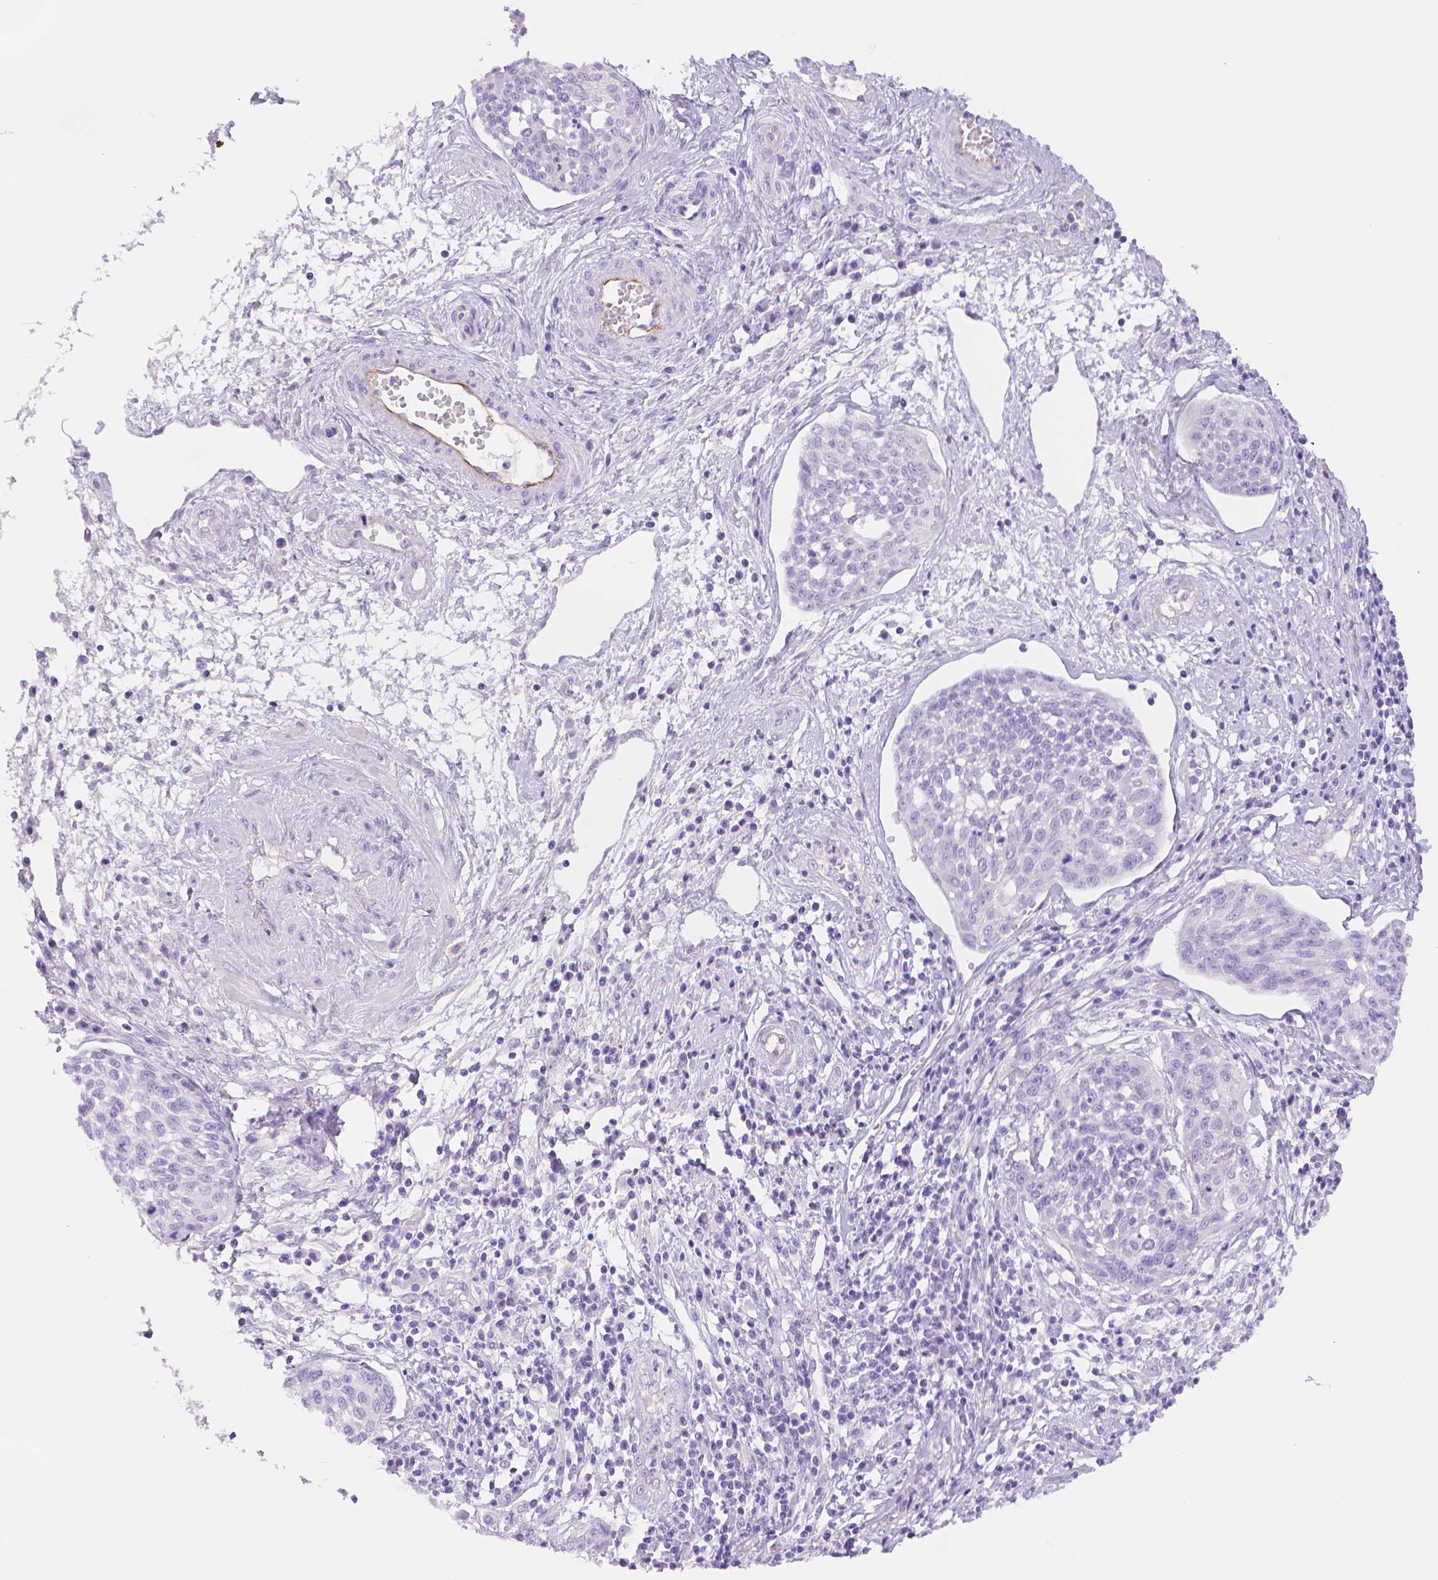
{"staining": {"intensity": "negative", "quantity": "none", "location": "none"}, "tissue": "cervical cancer", "cell_type": "Tumor cells", "image_type": "cancer", "snomed": [{"axis": "morphology", "description": "Squamous cell carcinoma, NOS"}, {"axis": "topography", "description": "Cervix"}], "caption": "Squamous cell carcinoma (cervical) was stained to show a protein in brown. There is no significant positivity in tumor cells. Nuclei are stained in blue.", "gene": "SLC27A5", "patient": {"sex": "female", "age": 34}}